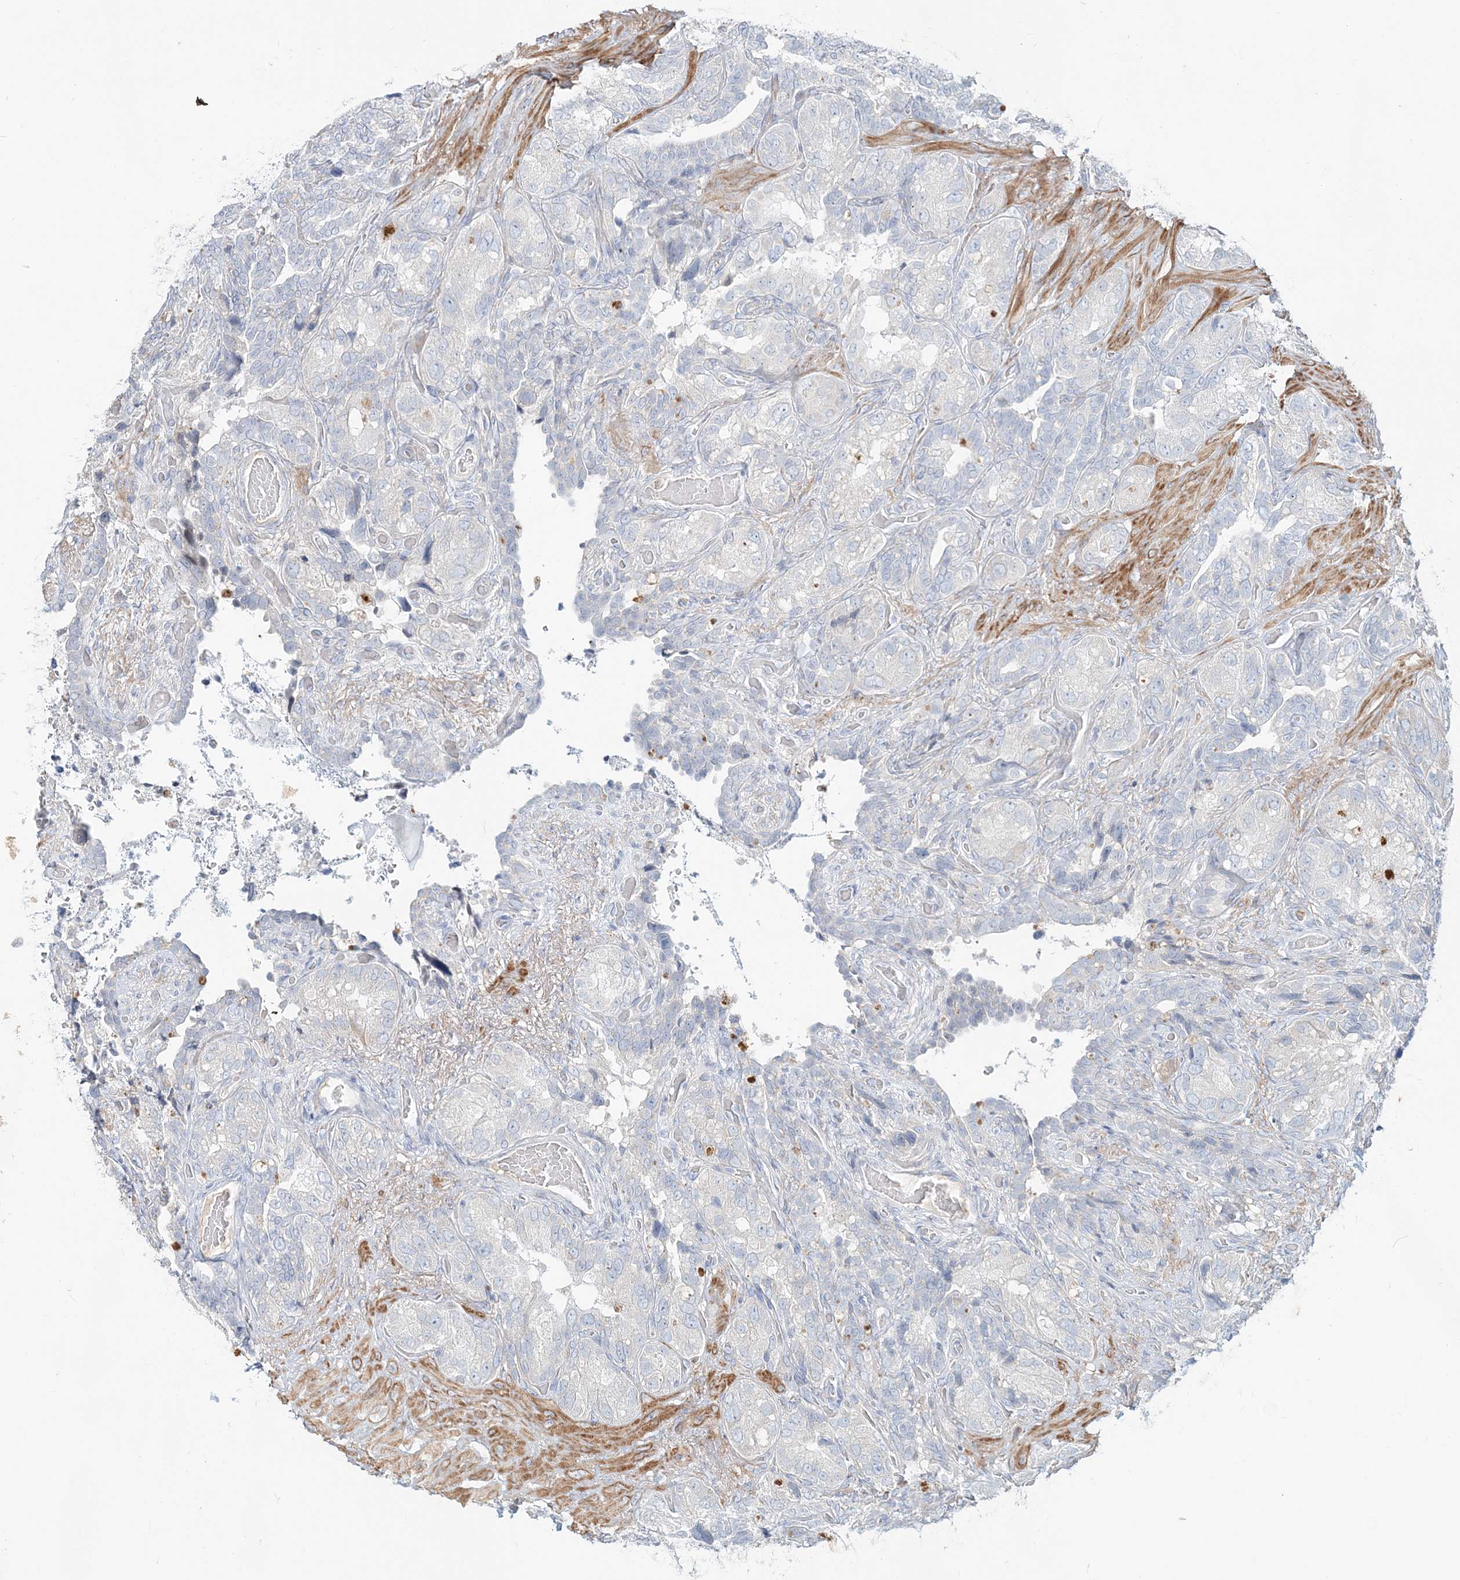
{"staining": {"intensity": "negative", "quantity": "none", "location": "none"}, "tissue": "seminal vesicle", "cell_type": "Glandular cells", "image_type": "normal", "snomed": [{"axis": "morphology", "description": "Normal tissue, NOS"}, {"axis": "topography", "description": "Seminal veicle"}, {"axis": "topography", "description": "Peripheral nerve tissue"}], "caption": "This is a histopathology image of IHC staining of benign seminal vesicle, which shows no expression in glandular cells.", "gene": "DNAH5", "patient": {"sex": "male", "age": 67}}